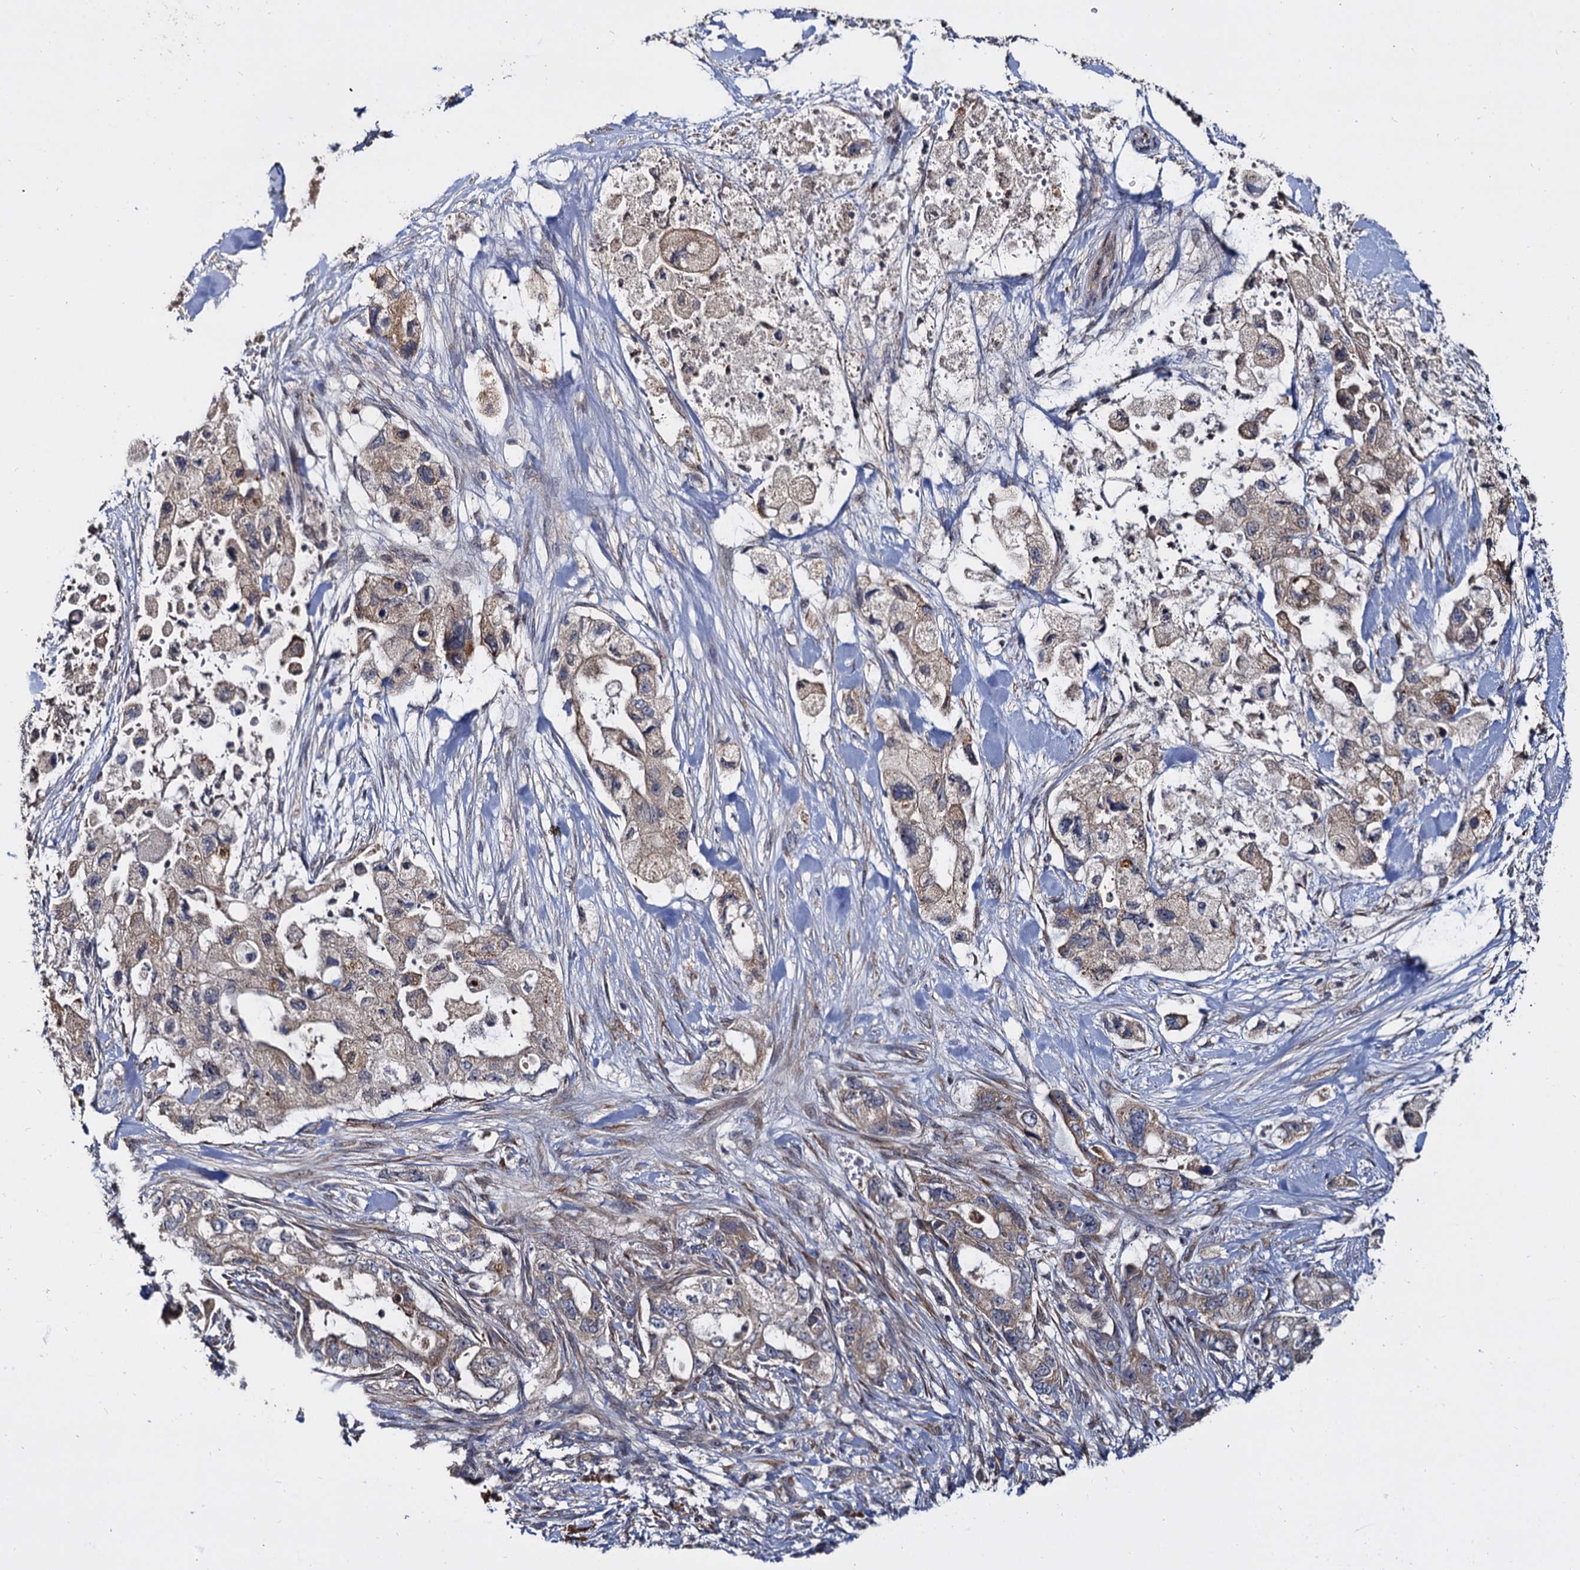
{"staining": {"intensity": "weak", "quantity": ">75%", "location": "cytoplasmic/membranous"}, "tissue": "pancreatic cancer", "cell_type": "Tumor cells", "image_type": "cancer", "snomed": [{"axis": "morphology", "description": "Adenocarcinoma, NOS"}, {"axis": "topography", "description": "Pancreas"}], "caption": "Approximately >75% of tumor cells in human pancreatic cancer (adenocarcinoma) reveal weak cytoplasmic/membranous protein staining as visualized by brown immunohistochemical staining.", "gene": "WWC3", "patient": {"sex": "female", "age": 73}}